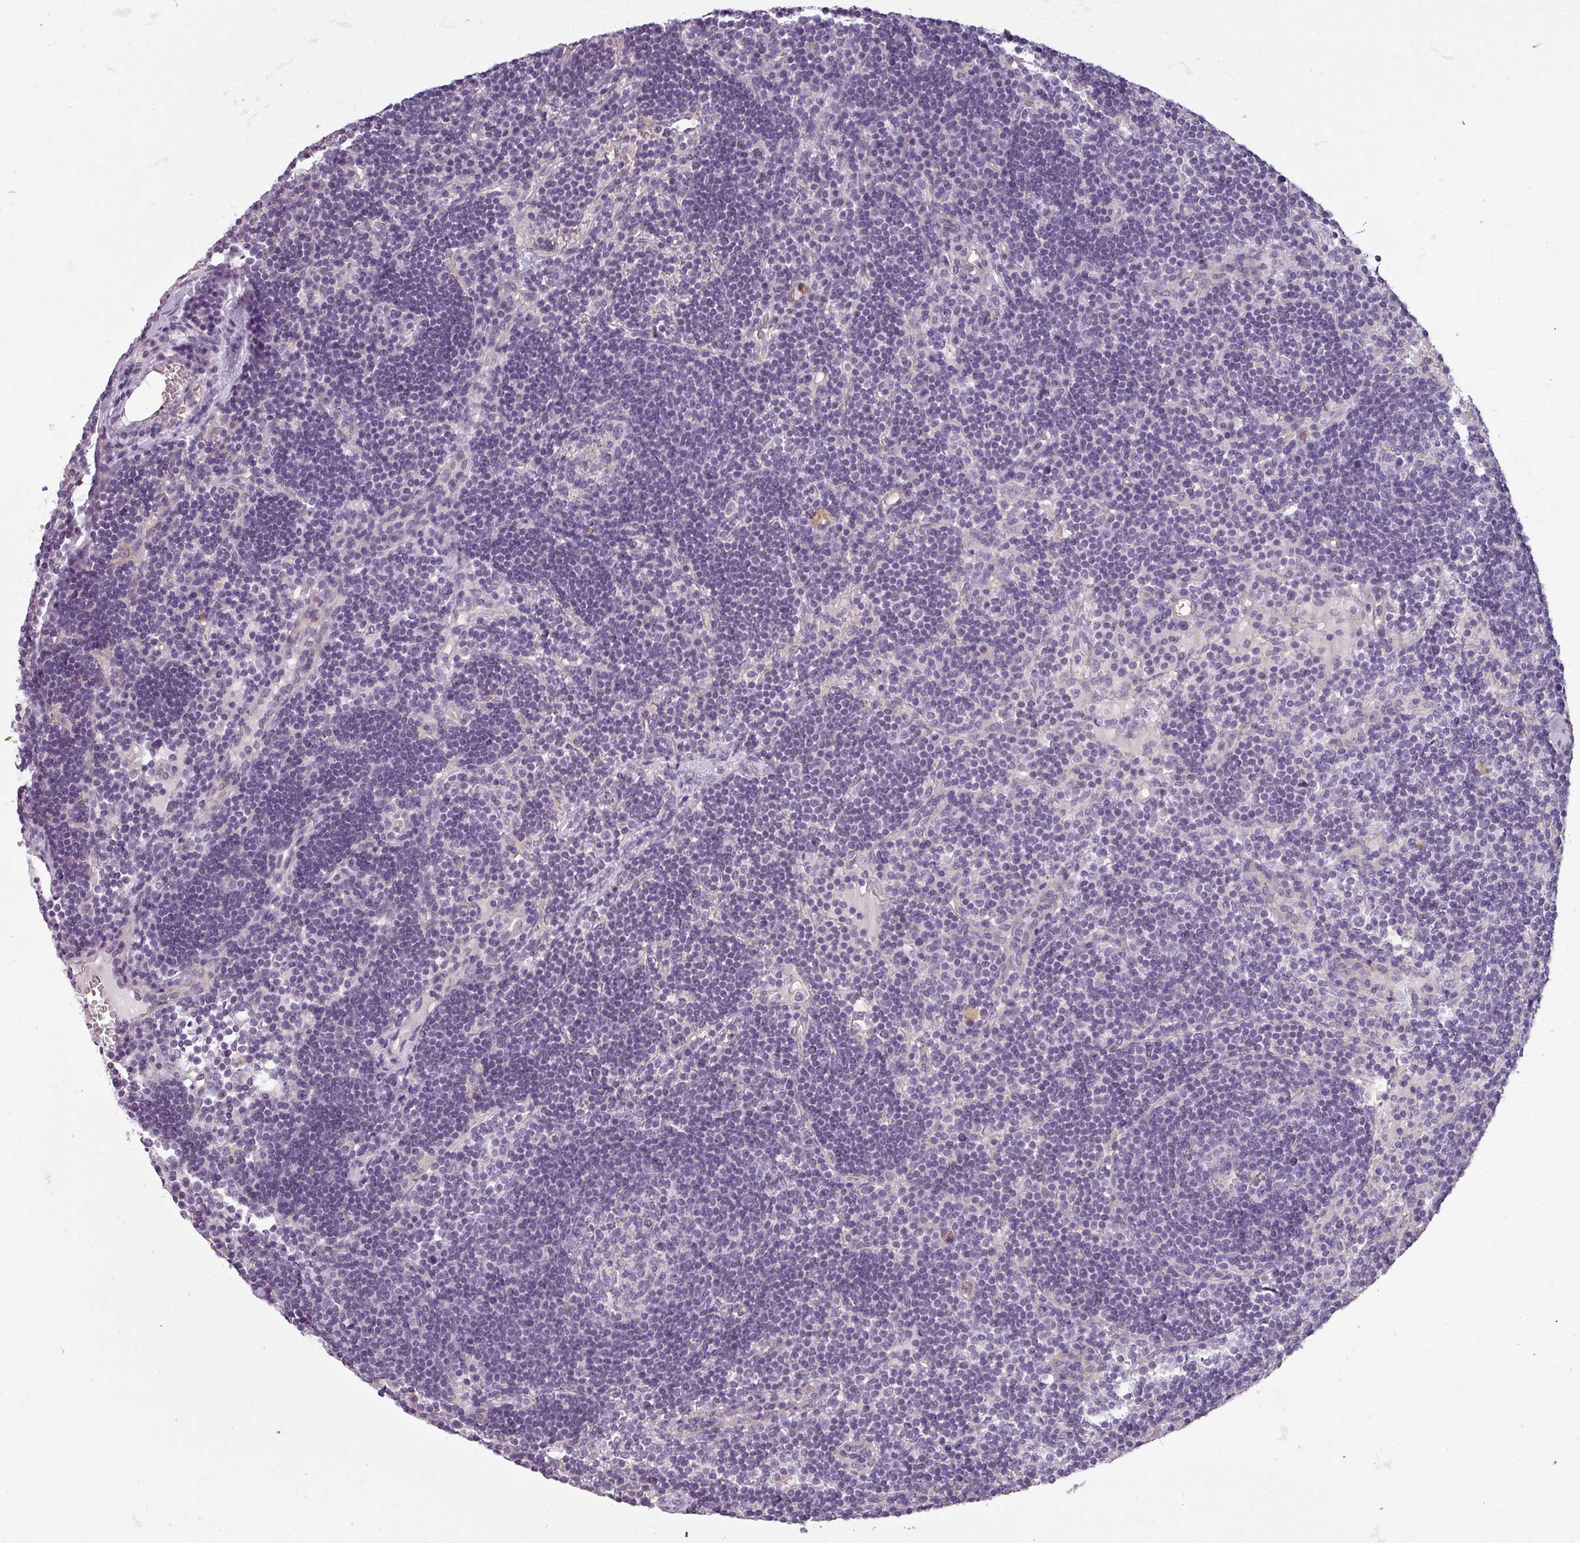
{"staining": {"intensity": "negative", "quantity": "none", "location": "none"}, "tissue": "lymph node", "cell_type": "Germinal center cells", "image_type": "normal", "snomed": [{"axis": "morphology", "description": "Normal tissue, NOS"}, {"axis": "topography", "description": "Lymph node"}], "caption": "Image shows no significant protein staining in germinal center cells of benign lymph node. Brightfield microscopy of immunohistochemistry (IHC) stained with DAB (brown) and hematoxylin (blue), captured at high magnification.", "gene": "ASB1", "patient": {"sex": "male", "age": 53}}